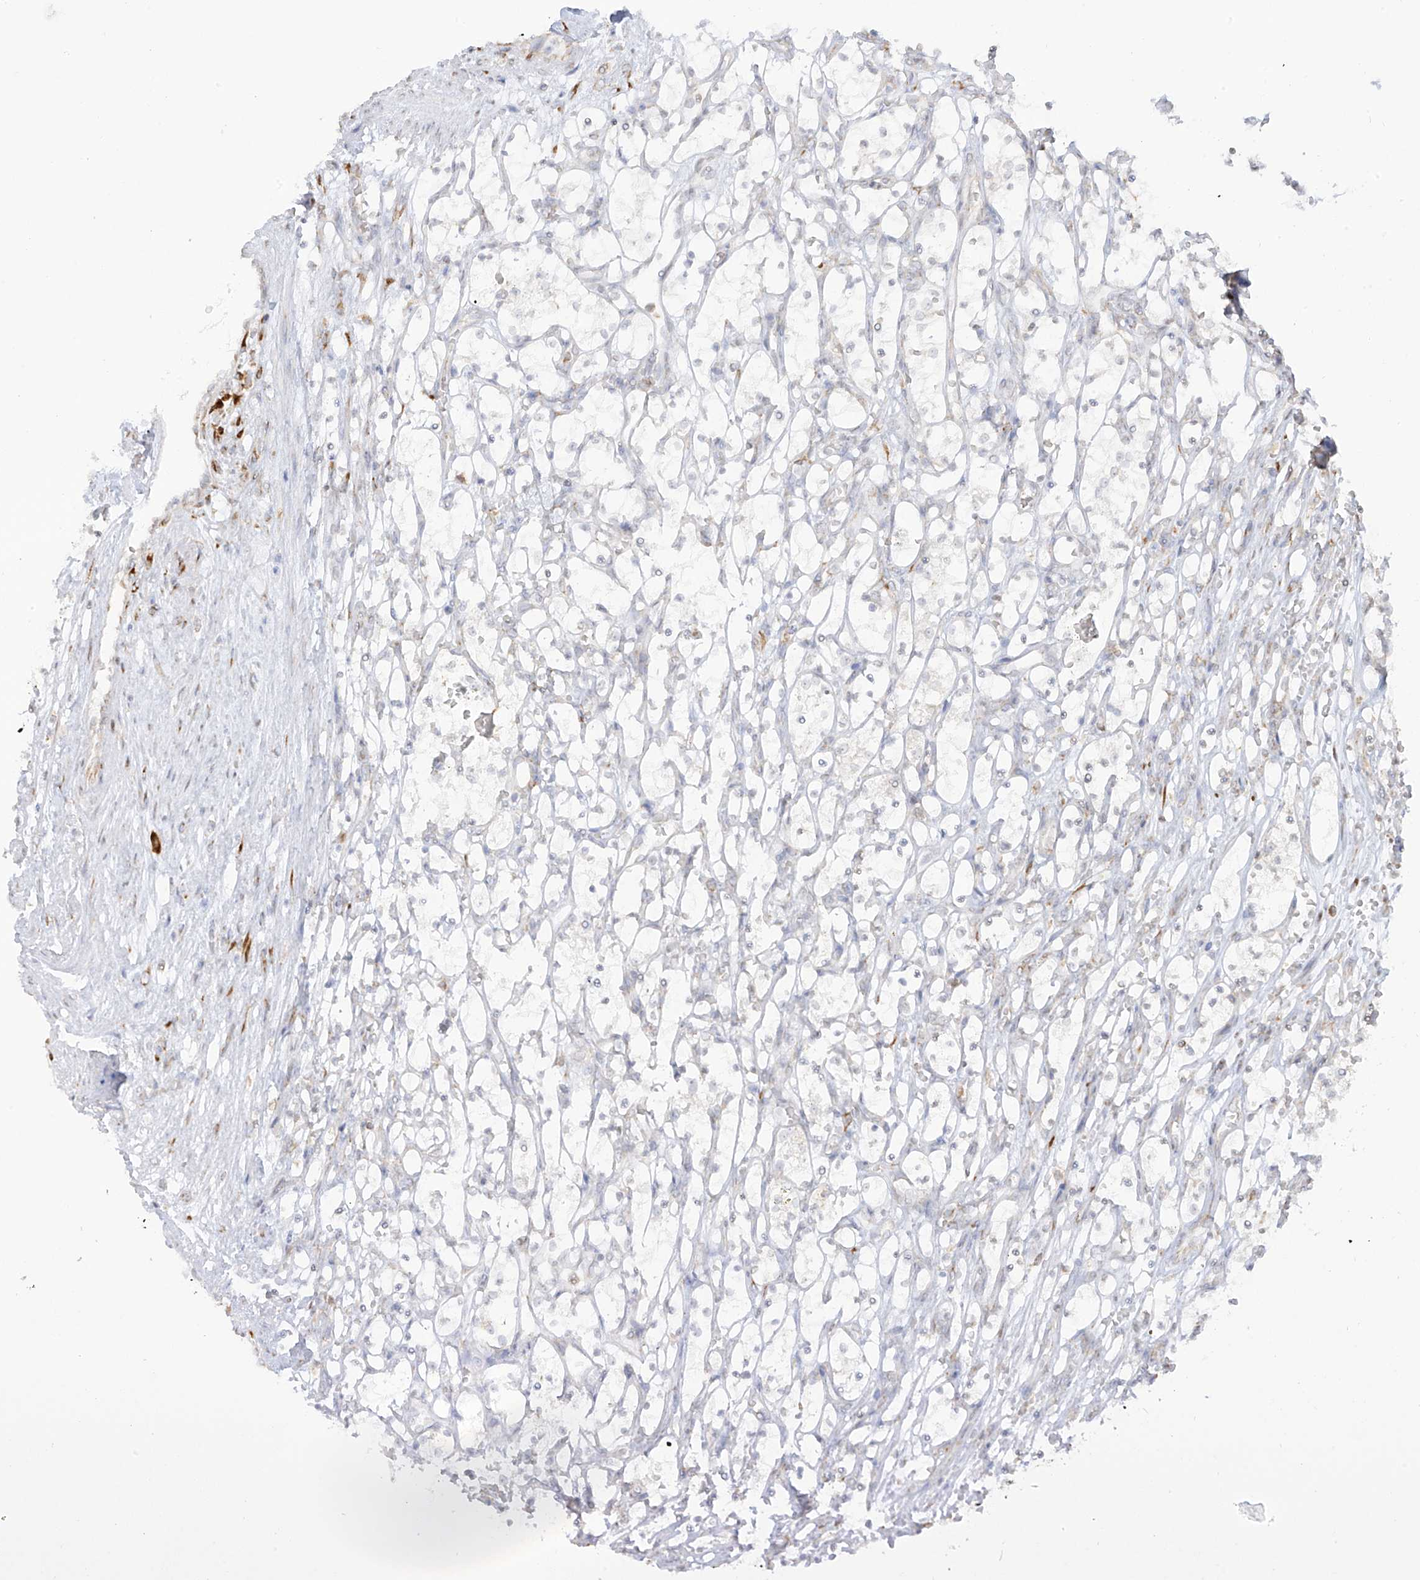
{"staining": {"intensity": "negative", "quantity": "none", "location": "none"}, "tissue": "renal cancer", "cell_type": "Tumor cells", "image_type": "cancer", "snomed": [{"axis": "morphology", "description": "Adenocarcinoma, NOS"}, {"axis": "topography", "description": "Kidney"}], "caption": "High magnification brightfield microscopy of renal adenocarcinoma stained with DAB (3,3'-diaminobenzidine) (brown) and counterstained with hematoxylin (blue): tumor cells show no significant expression.", "gene": "LRRC59", "patient": {"sex": "female", "age": 69}}